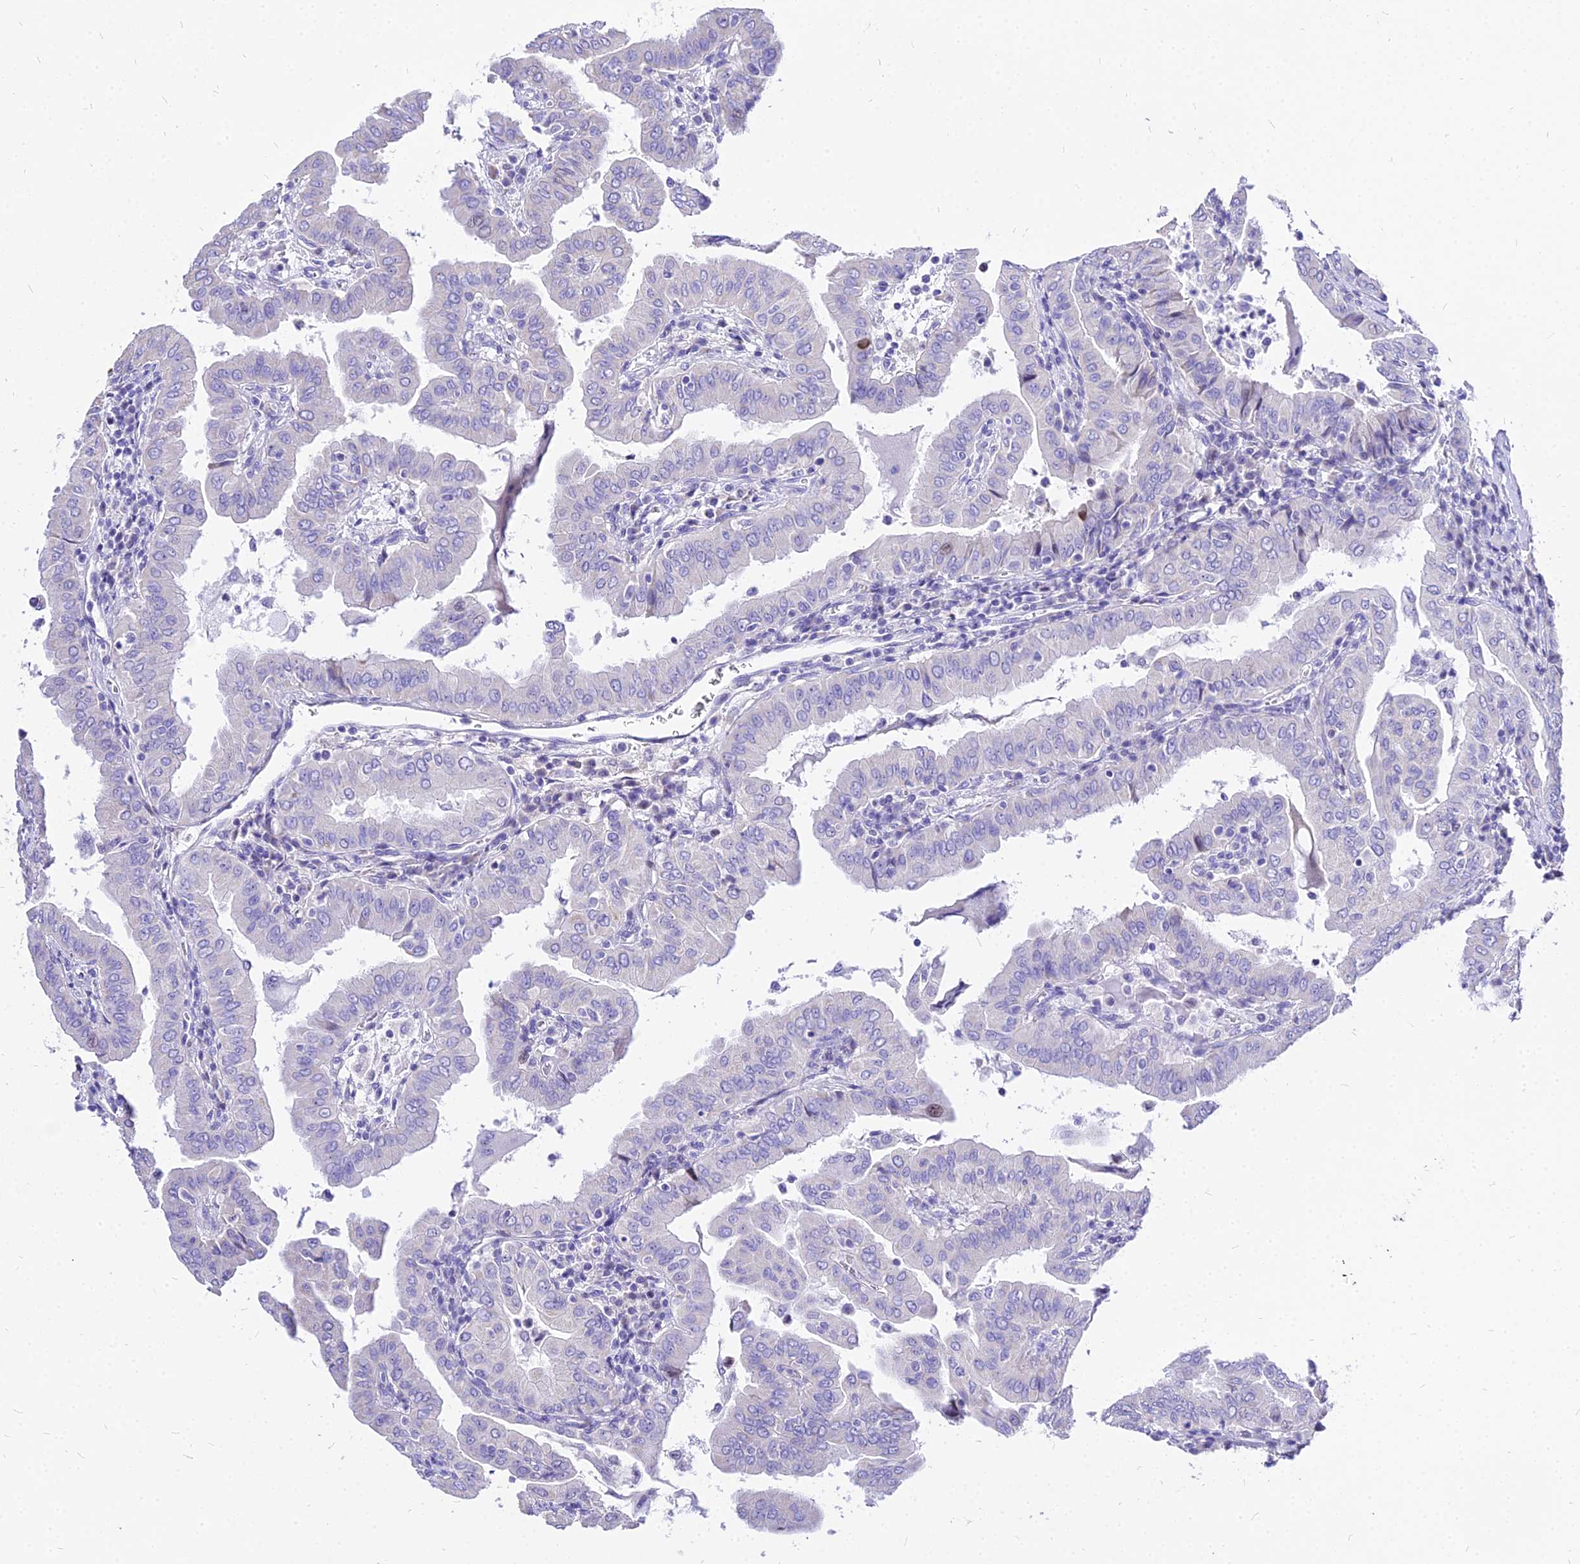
{"staining": {"intensity": "negative", "quantity": "none", "location": "none"}, "tissue": "thyroid cancer", "cell_type": "Tumor cells", "image_type": "cancer", "snomed": [{"axis": "morphology", "description": "Papillary adenocarcinoma, NOS"}, {"axis": "topography", "description": "Thyroid gland"}], "caption": "DAB (3,3'-diaminobenzidine) immunohistochemical staining of thyroid cancer exhibits no significant staining in tumor cells.", "gene": "CARD18", "patient": {"sex": "male", "age": 33}}